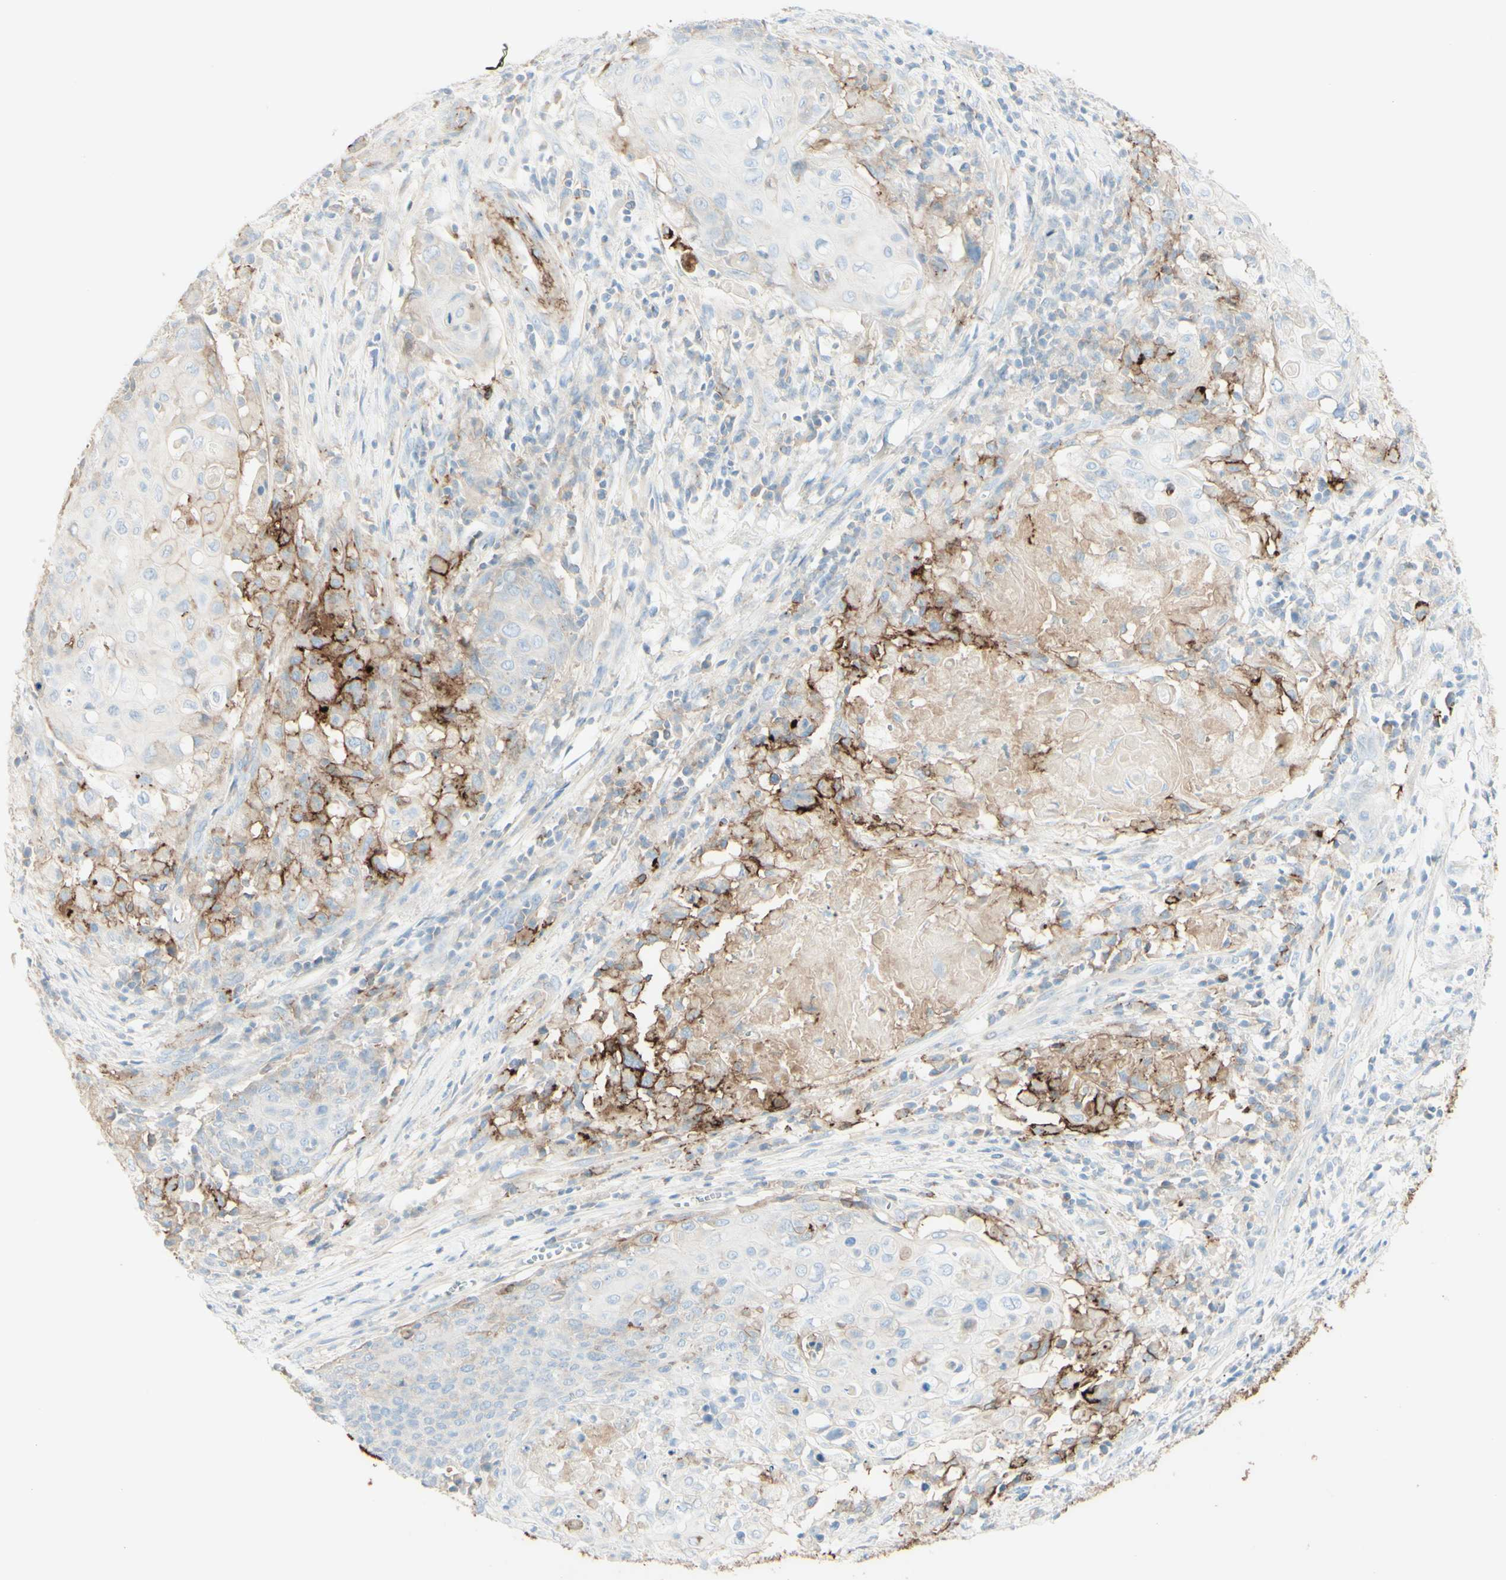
{"staining": {"intensity": "moderate", "quantity": "25%-75%", "location": "cytoplasmic/membranous"}, "tissue": "cervical cancer", "cell_type": "Tumor cells", "image_type": "cancer", "snomed": [{"axis": "morphology", "description": "Squamous cell carcinoma, NOS"}, {"axis": "topography", "description": "Cervix"}], "caption": "The image displays staining of cervical cancer, revealing moderate cytoplasmic/membranous protein positivity (brown color) within tumor cells.", "gene": "ALCAM", "patient": {"sex": "female", "age": 39}}